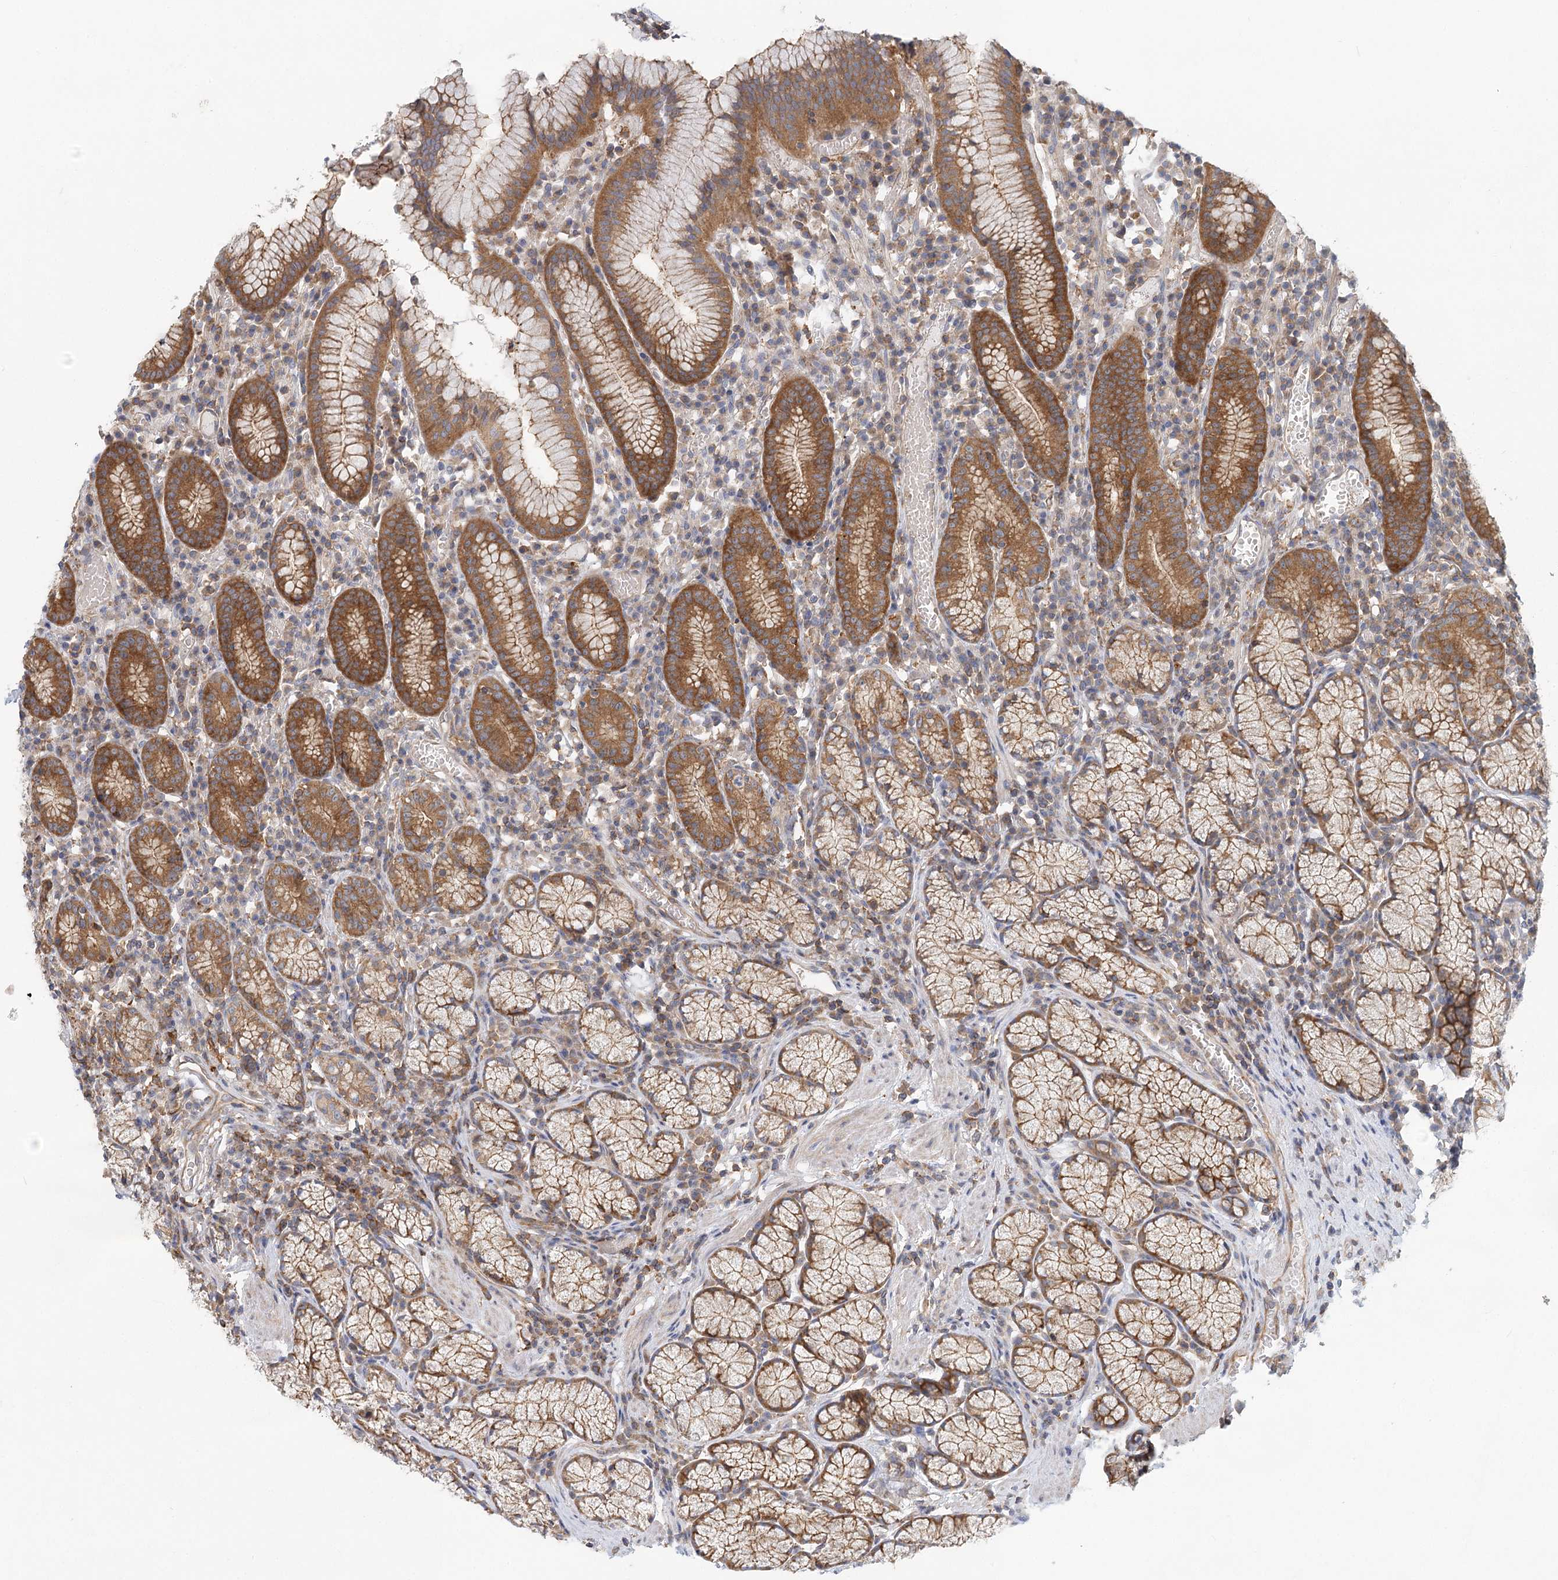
{"staining": {"intensity": "moderate", "quantity": "25%-75%", "location": "cytoplasmic/membranous"}, "tissue": "stomach", "cell_type": "Glandular cells", "image_type": "normal", "snomed": [{"axis": "morphology", "description": "Normal tissue, NOS"}, {"axis": "topography", "description": "Stomach"}], "caption": "Immunohistochemical staining of normal stomach displays 25%-75% levels of moderate cytoplasmic/membranous protein staining in approximately 25%-75% of glandular cells. (brown staining indicates protein expression, while blue staining denotes nuclei).", "gene": "UMPS", "patient": {"sex": "male", "age": 55}}